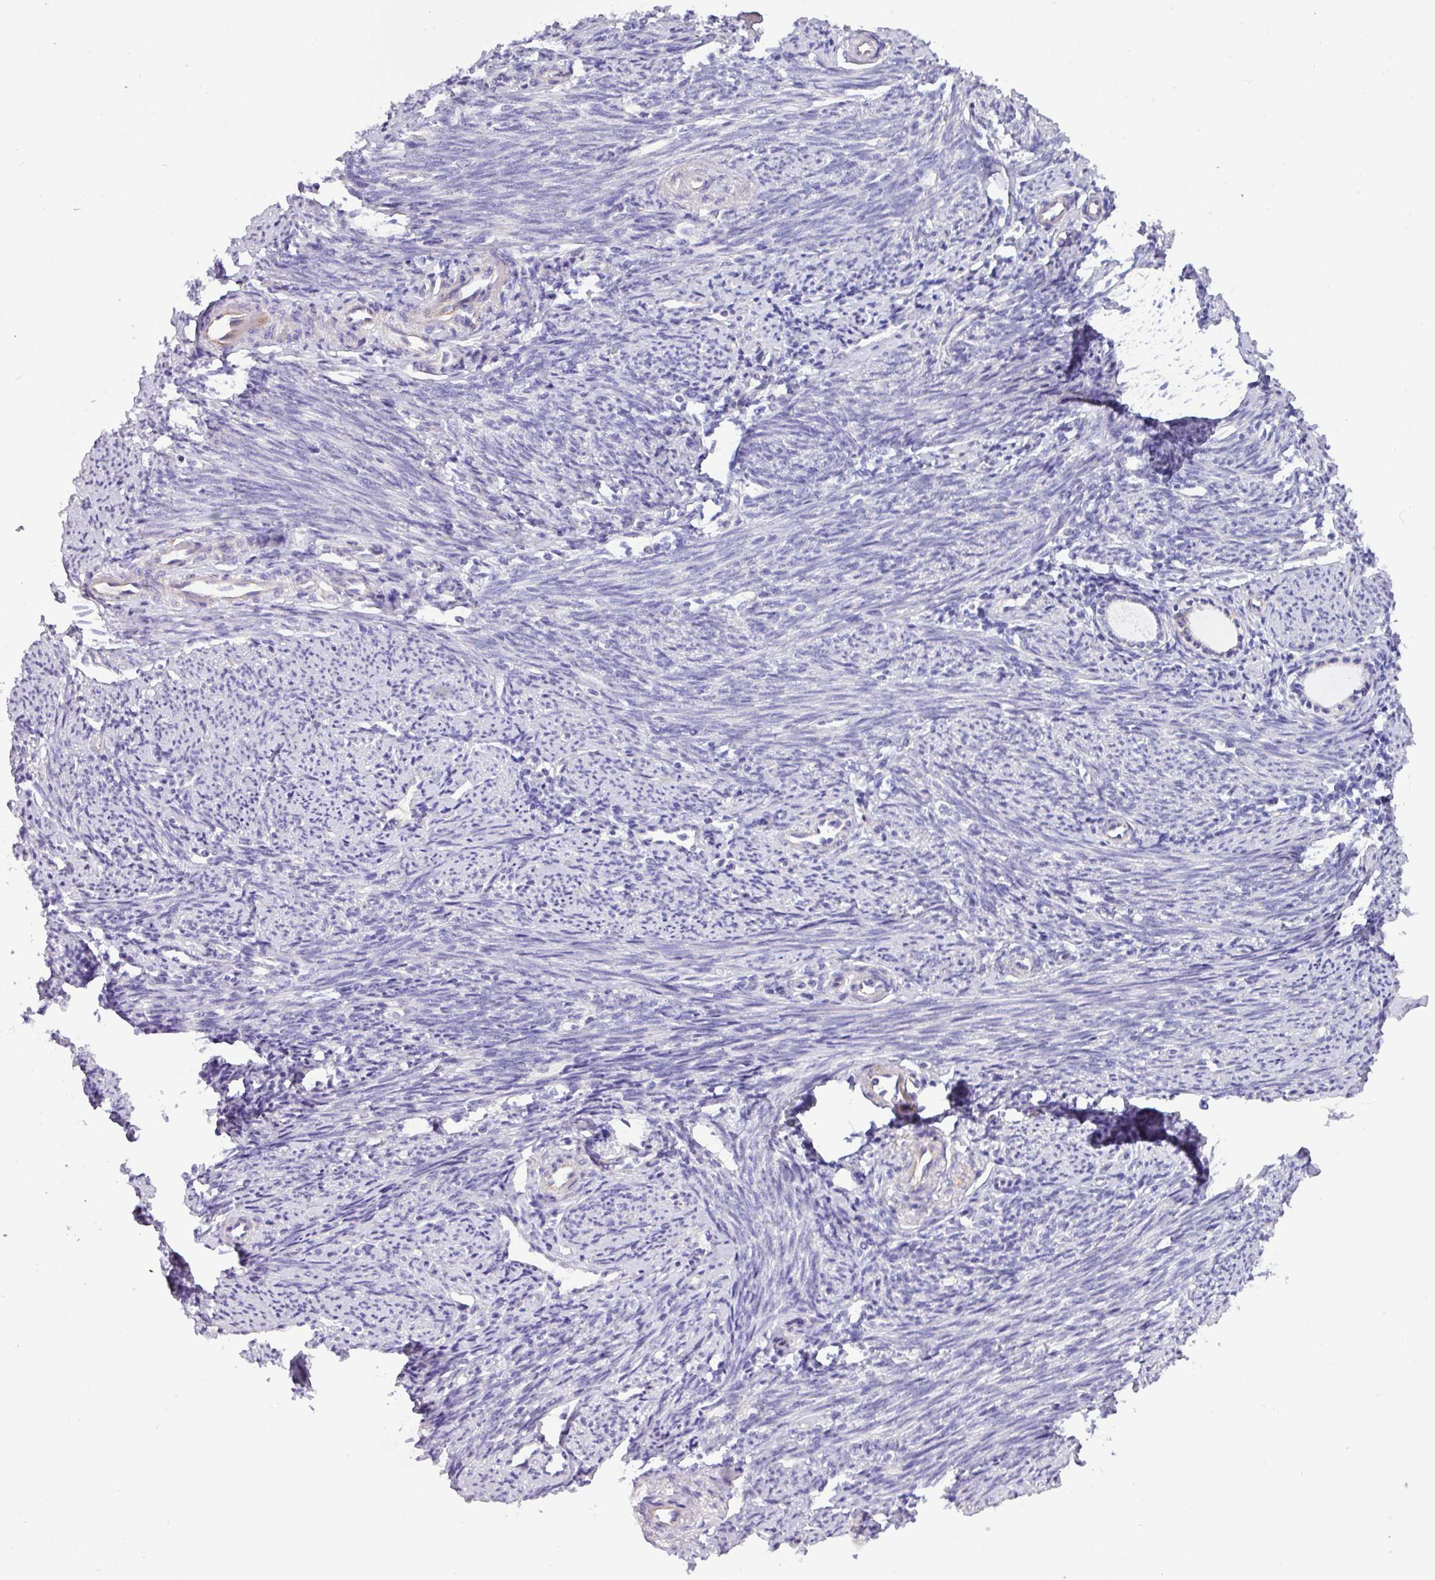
{"staining": {"intensity": "negative", "quantity": "none", "location": "none"}, "tissue": "endometrium", "cell_type": "Cells in endometrial stroma", "image_type": "normal", "snomed": [{"axis": "morphology", "description": "Normal tissue, NOS"}, {"axis": "topography", "description": "Endometrium"}], "caption": "IHC of unremarkable endometrium demonstrates no expression in cells in endometrial stroma. (DAB immunohistochemistry with hematoxylin counter stain).", "gene": "MRM2", "patient": {"sex": "female", "age": 63}}